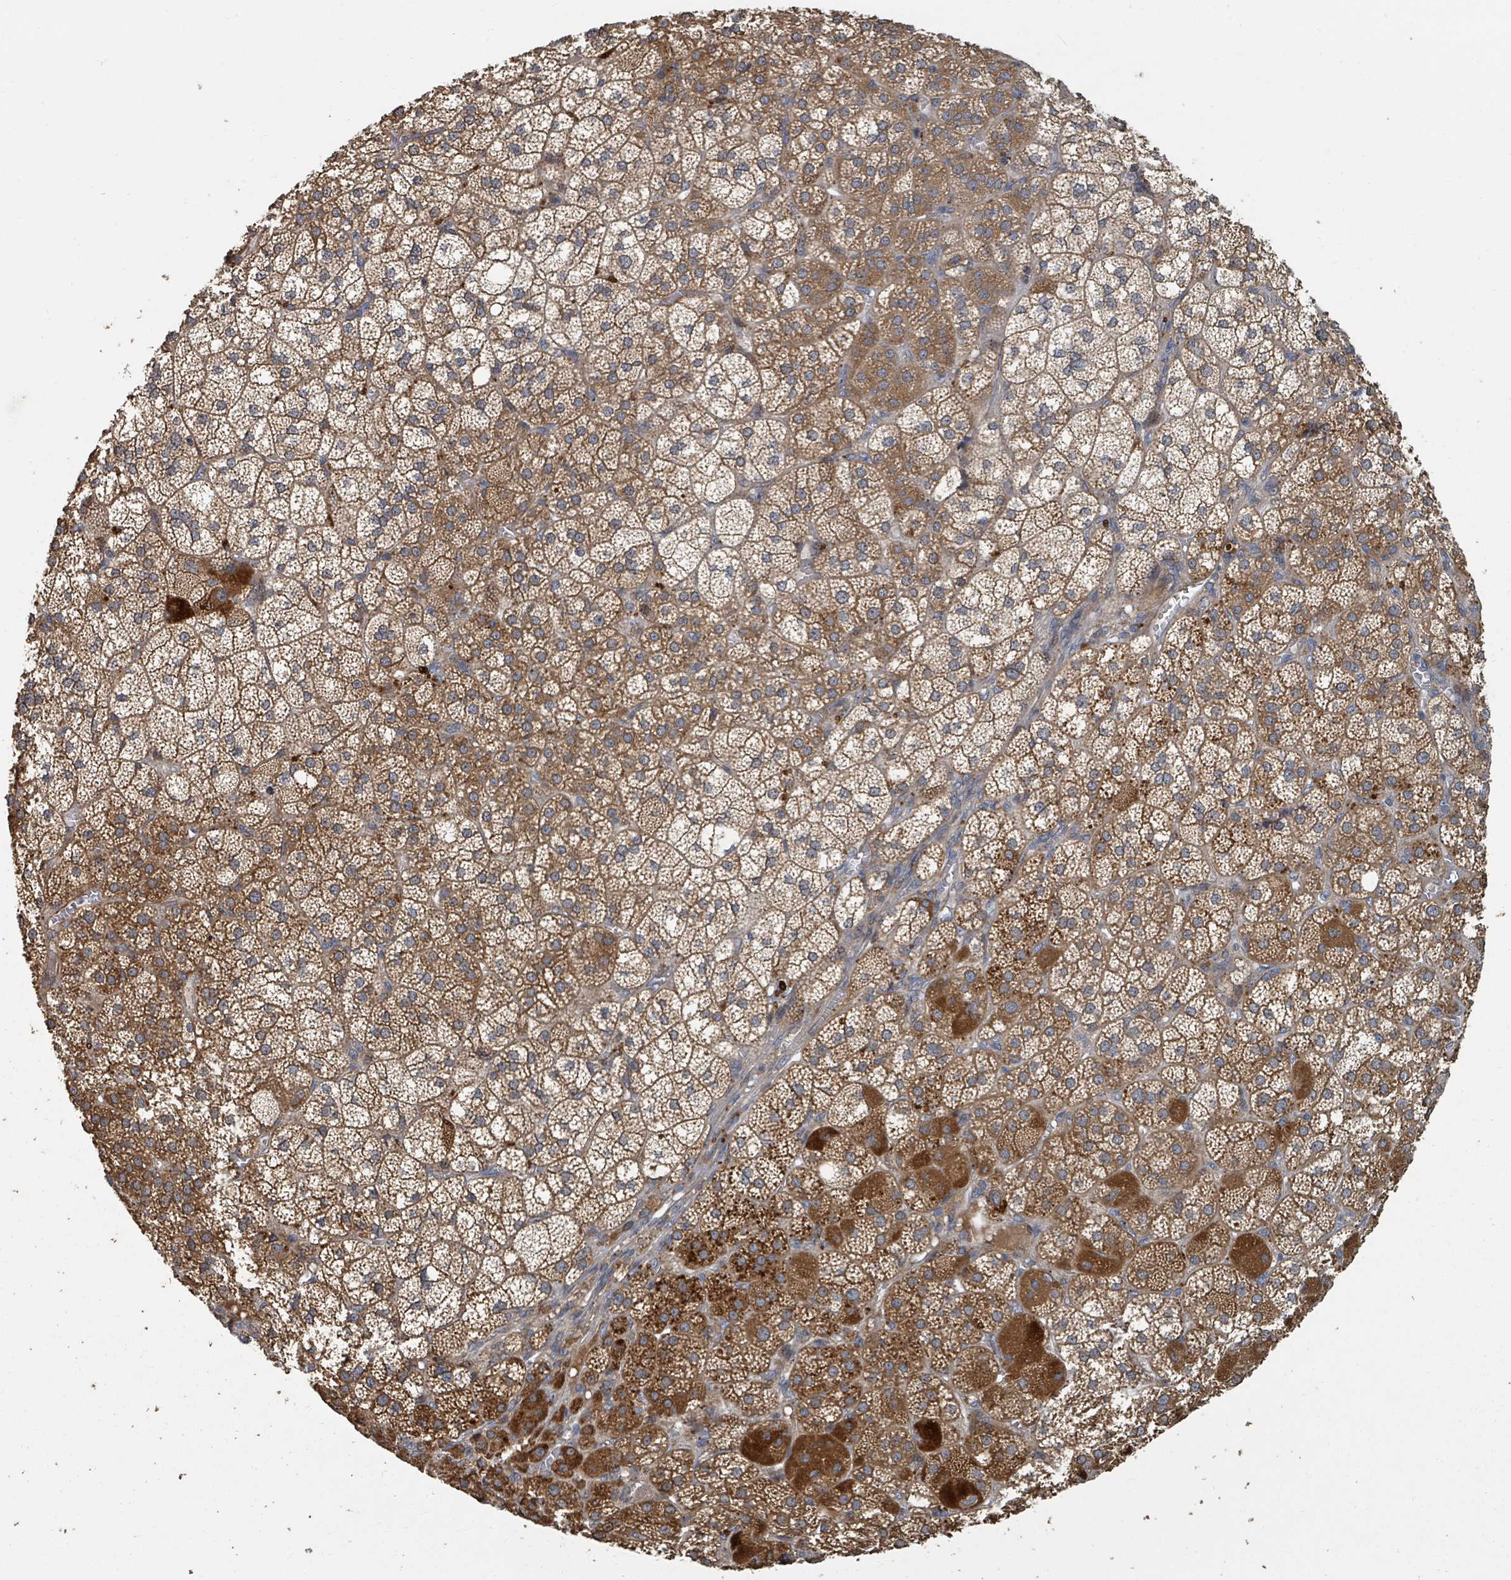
{"staining": {"intensity": "strong", "quantity": ">75%", "location": "cytoplasmic/membranous"}, "tissue": "adrenal gland", "cell_type": "Glandular cells", "image_type": "normal", "snomed": [{"axis": "morphology", "description": "Normal tissue, NOS"}, {"axis": "topography", "description": "Adrenal gland"}], "caption": "This is a micrograph of IHC staining of unremarkable adrenal gland, which shows strong staining in the cytoplasmic/membranous of glandular cells.", "gene": "DPM1", "patient": {"sex": "female", "age": 60}}